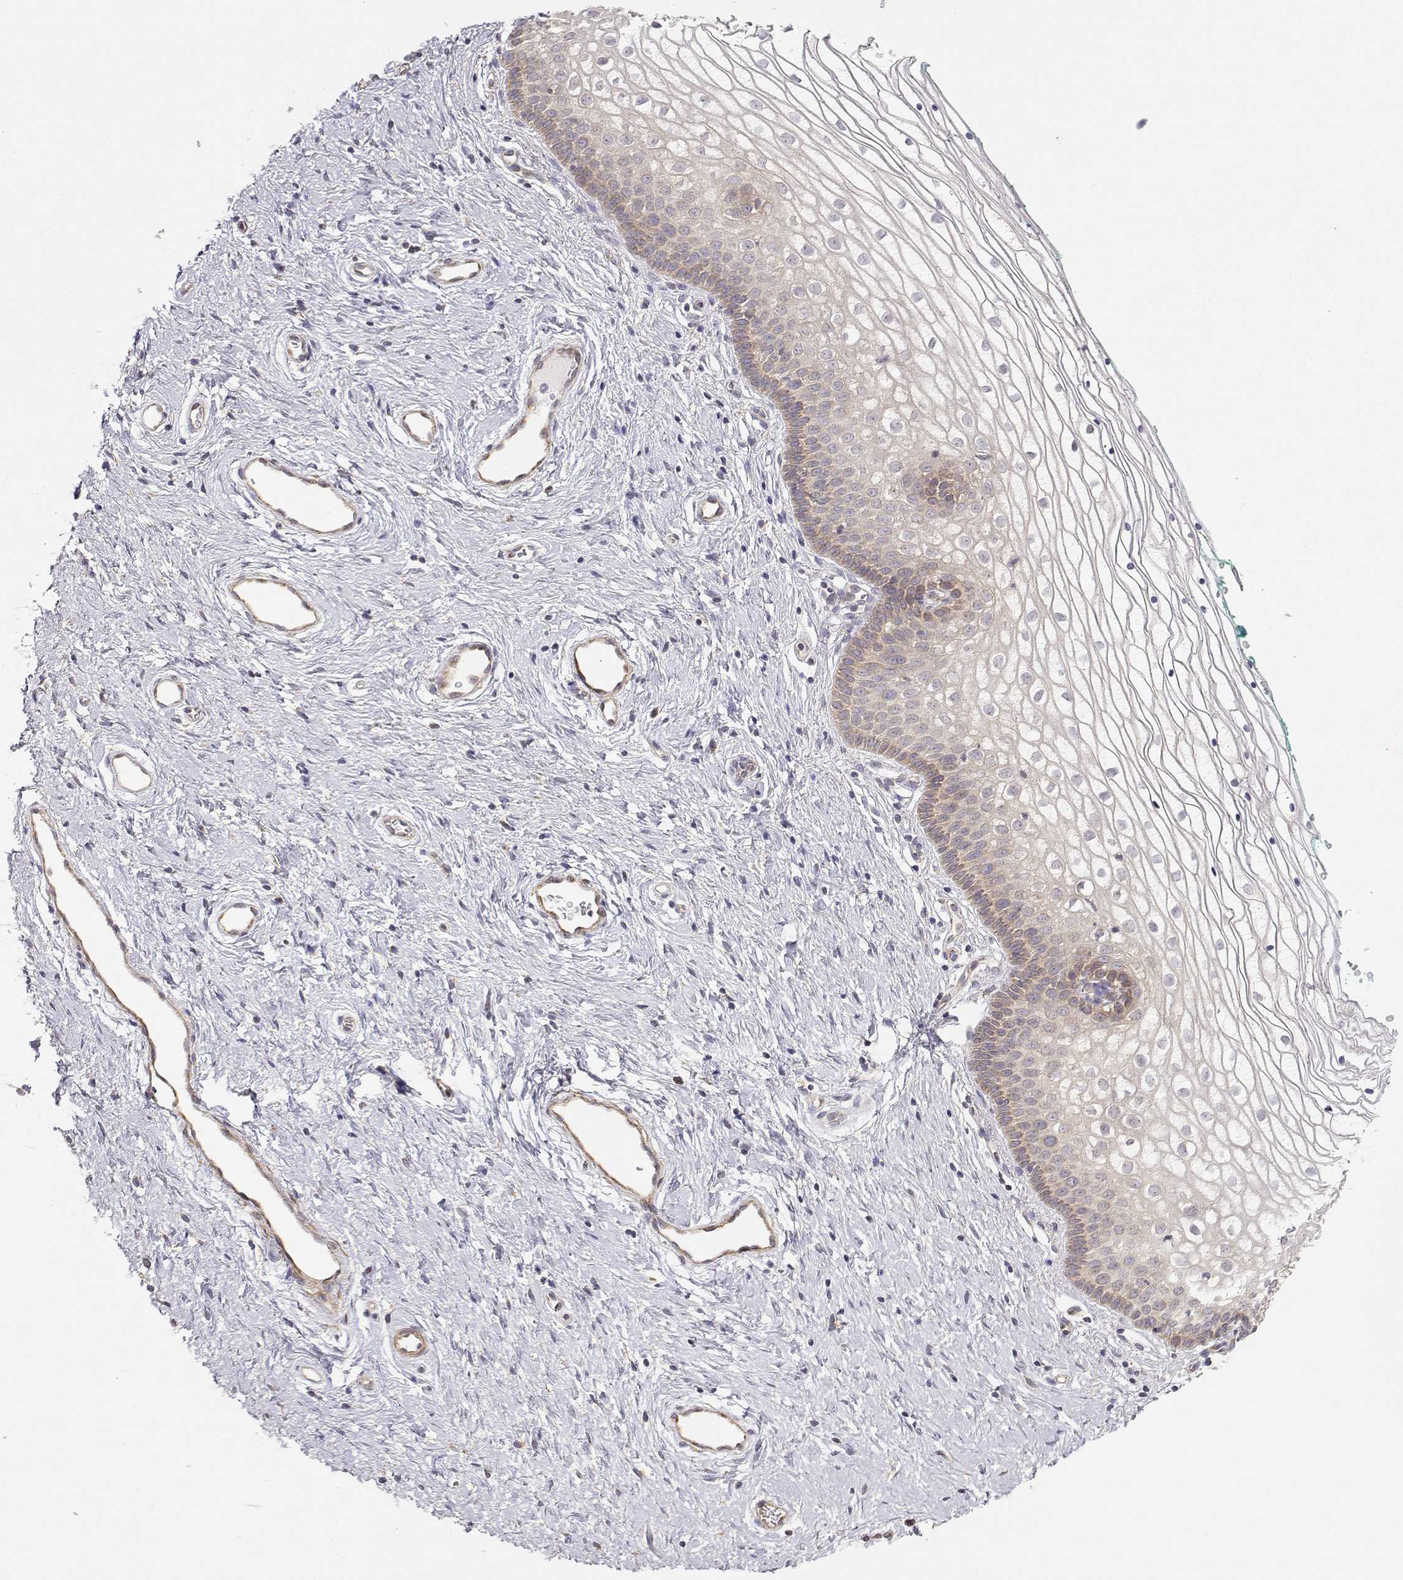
{"staining": {"intensity": "weak", "quantity": ">75%", "location": "cytoplasmic/membranous"}, "tissue": "vagina", "cell_type": "Squamous epithelial cells", "image_type": "normal", "snomed": [{"axis": "morphology", "description": "Normal tissue, NOS"}, {"axis": "topography", "description": "Vagina"}], "caption": "Immunohistochemical staining of unremarkable vagina exhibits >75% levels of weak cytoplasmic/membranous protein expression in approximately >75% of squamous epithelial cells.", "gene": "PAIP1", "patient": {"sex": "female", "age": 36}}